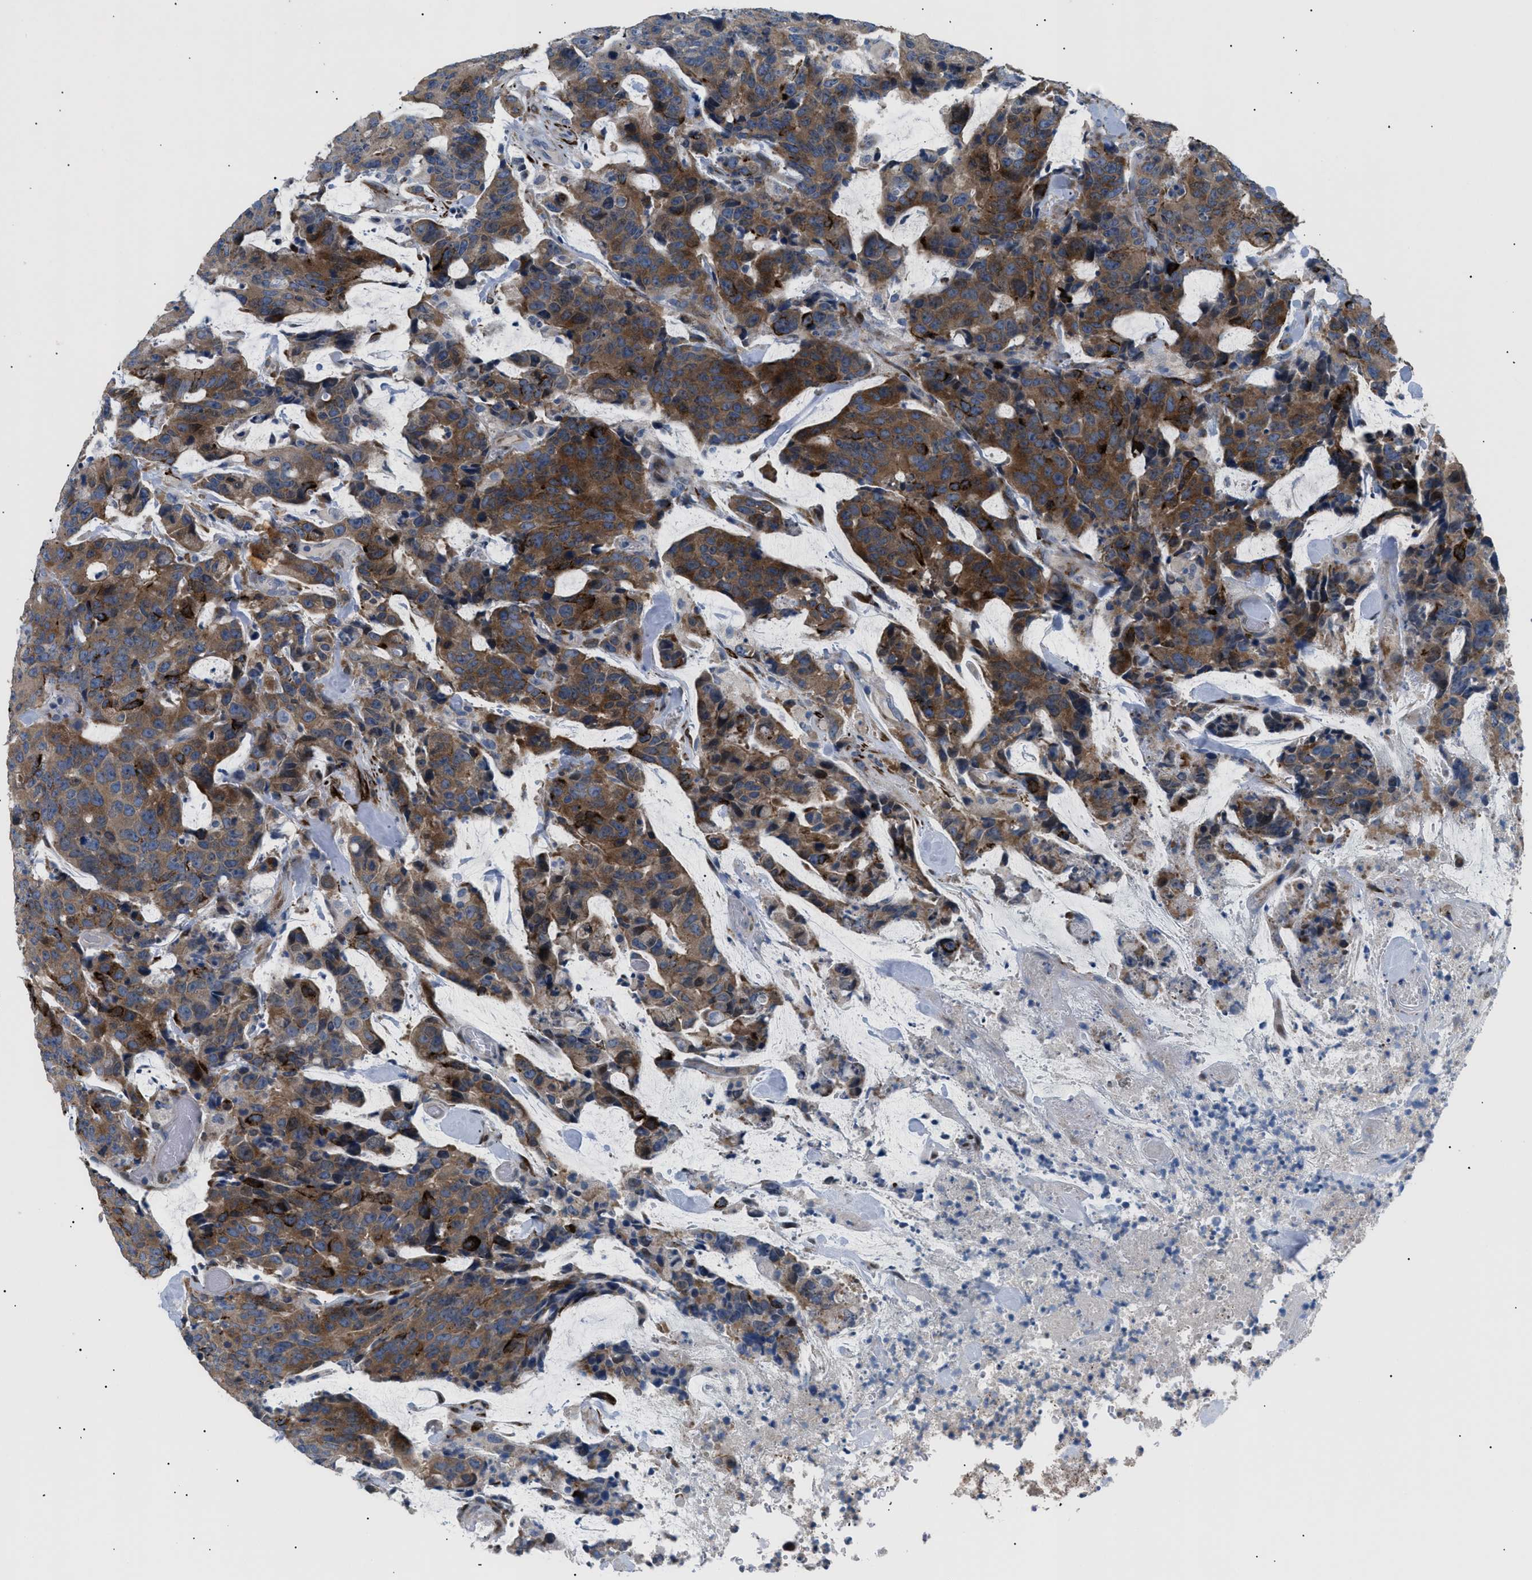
{"staining": {"intensity": "strong", "quantity": ">75%", "location": "cytoplasmic/membranous"}, "tissue": "colorectal cancer", "cell_type": "Tumor cells", "image_type": "cancer", "snomed": [{"axis": "morphology", "description": "Adenocarcinoma, NOS"}, {"axis": "topography", "description": "Colon"}], "caption": "A brown stain highlights strong cytoplasmic/membranous expression of a protein in human adenocarcinoma (colorectal) tumor cells. (IHC, brightfield microscopy, high magnification).", "gene": "ICA1", "patient": {"sex": "female", "age": 86}}